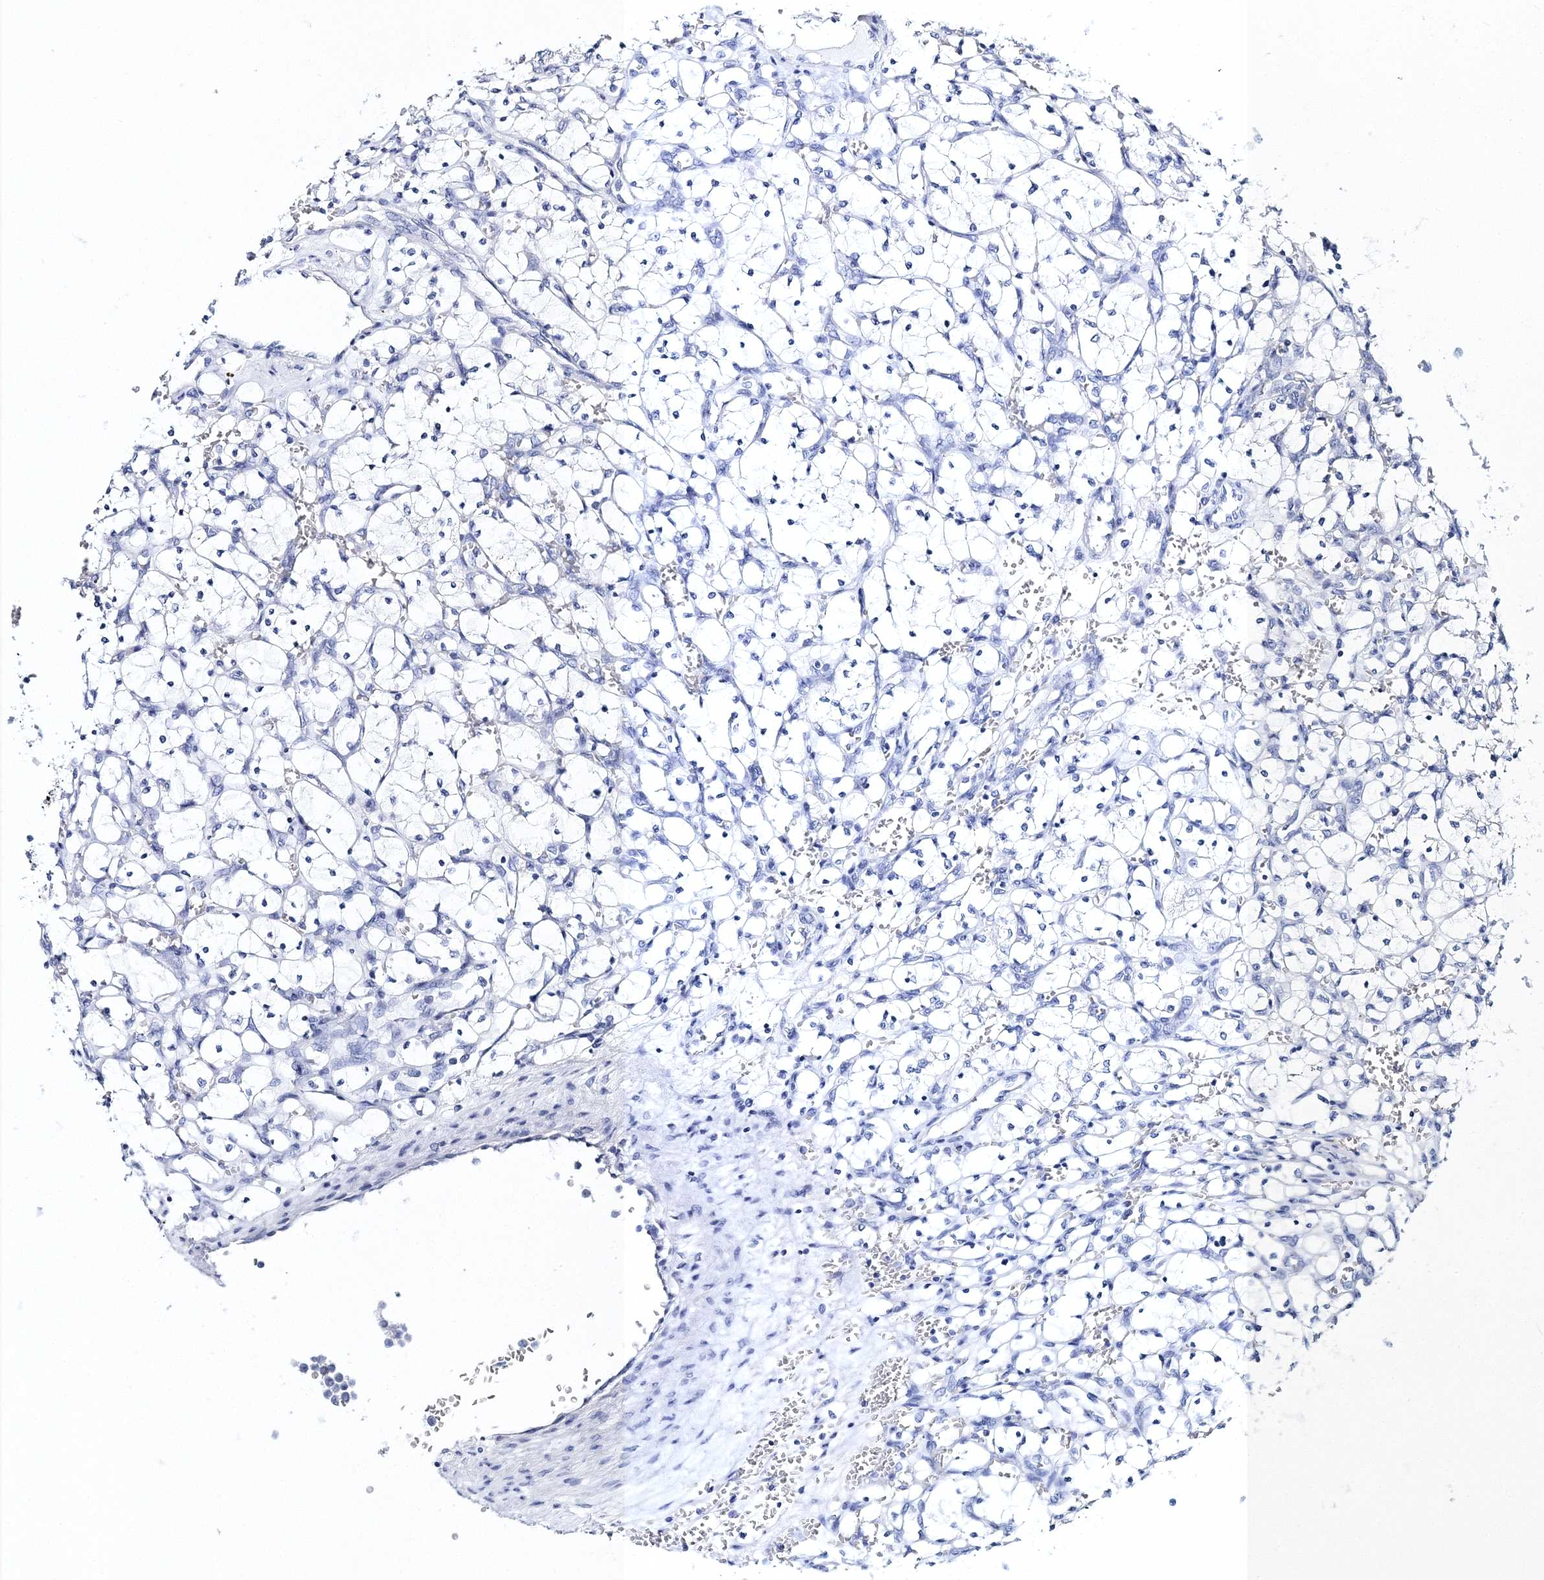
{"staining": {"intensity": "negative", "quantity": "none", "location": "none"}, "tissue": "renal cancer", "cell_type": "Tumor cells", "image_type": "cancer", "snomed": [{"axis": "morphology", "description": "Adenocarcinoma, NOS"}, {"axis": "topography", "description": "Kidney"}], "caption": "A micrograph of human renal cancer is negative for staining in tumor cells. Nuclei are stained in blue.", "gene": "MYOZ2", "patient": {"sex": "female", "age": 69}}